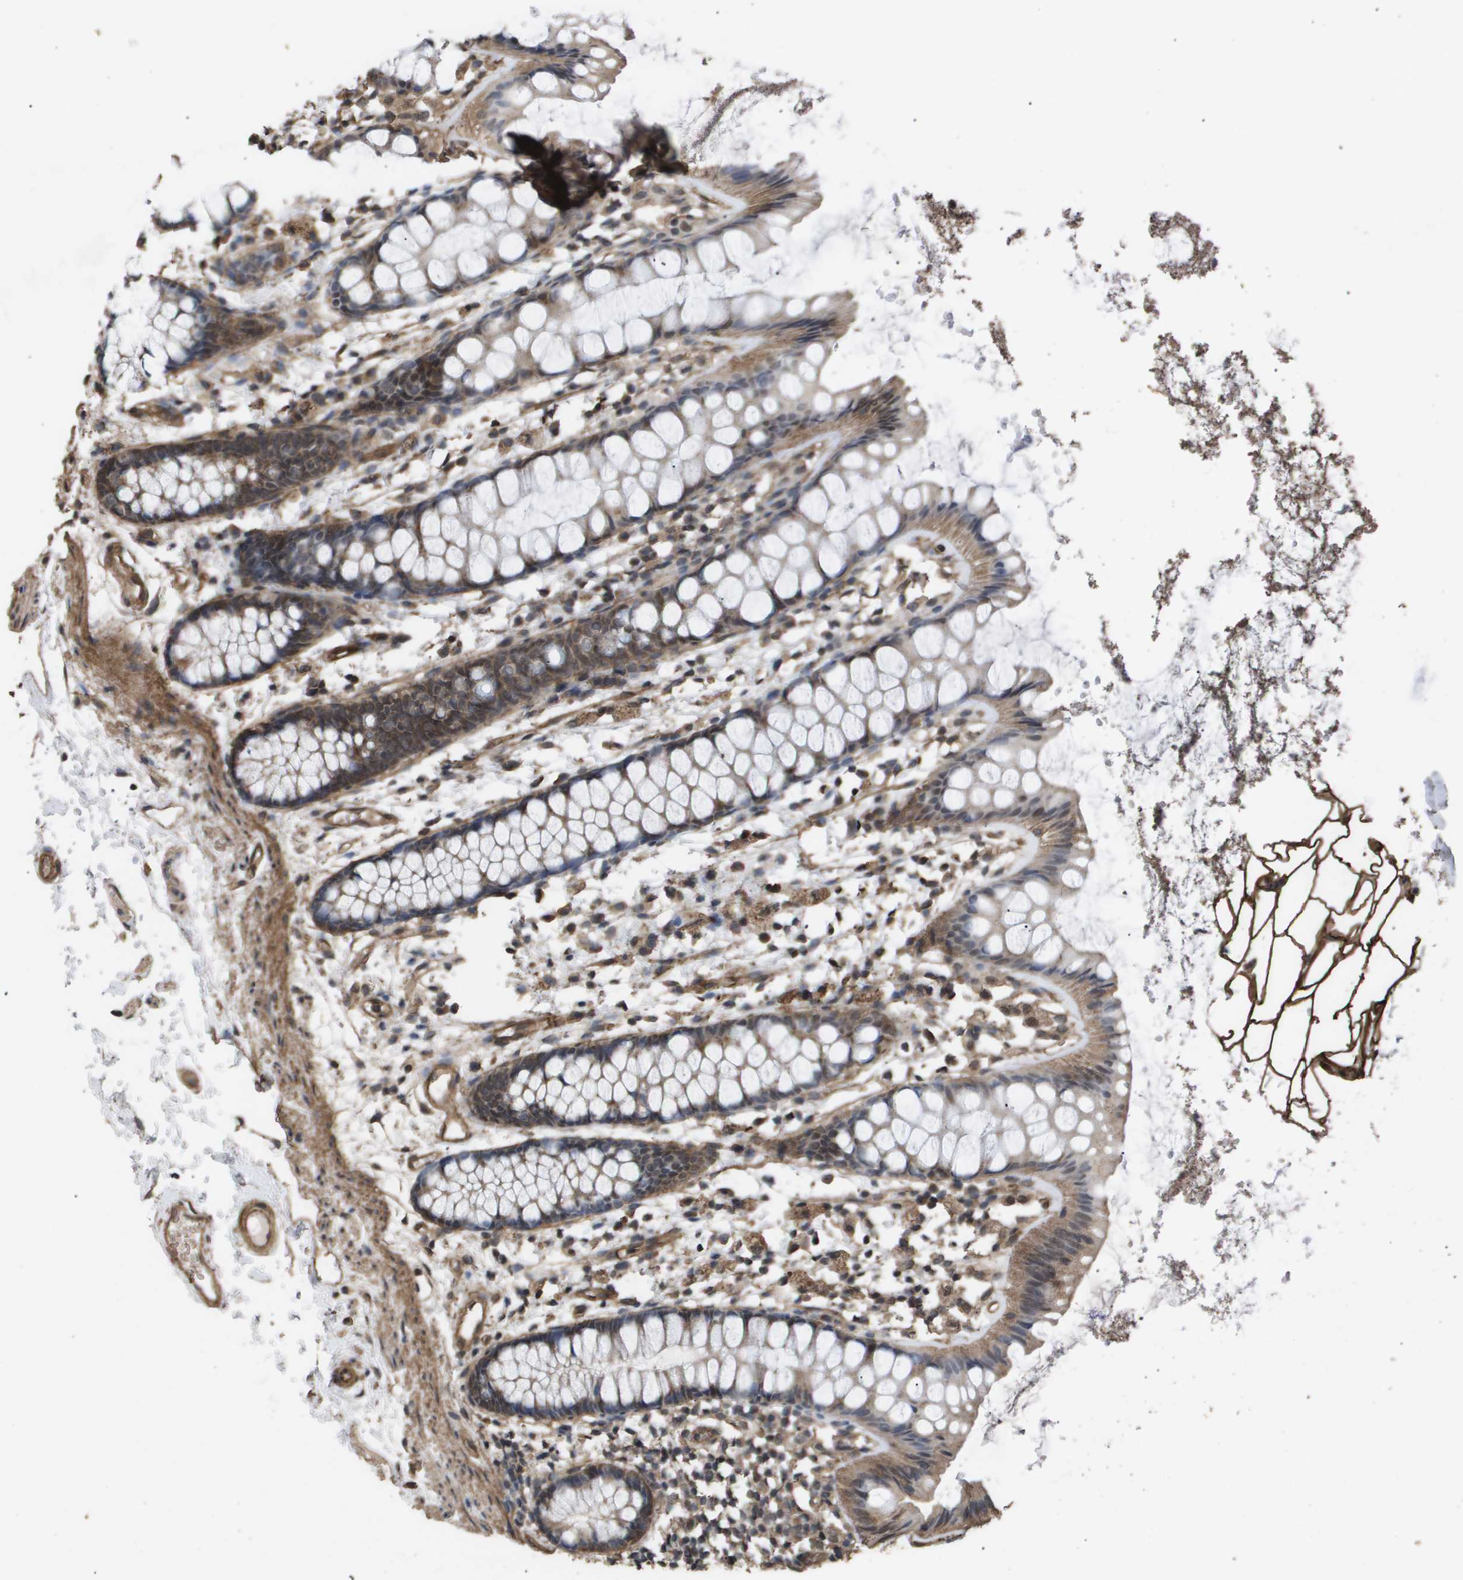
{"staining": {"intensity": "moderate", "quantity": ">75%", "location": "cytoplasmic/membranous"}, "tissue": "rectum", "cell_type": "Glandular cells", "image_type": "normal", "snomed": [{"axis": "morphology", "description": "Normal tissue, NOS"}, {"axis": "topography", "description": "Rectum"}], "caption": "An immunohistochemistry photomicrograph of normal tissue is shown. Protein staining in brown highlights moderate cytoplasmic/membranous positivity in rectum within glandular cells. (brown staining indicates protein expression, while blue staining denotes nuclei).", "gene": "CUL5", "patient": {"sex": "female", "age": 66}}